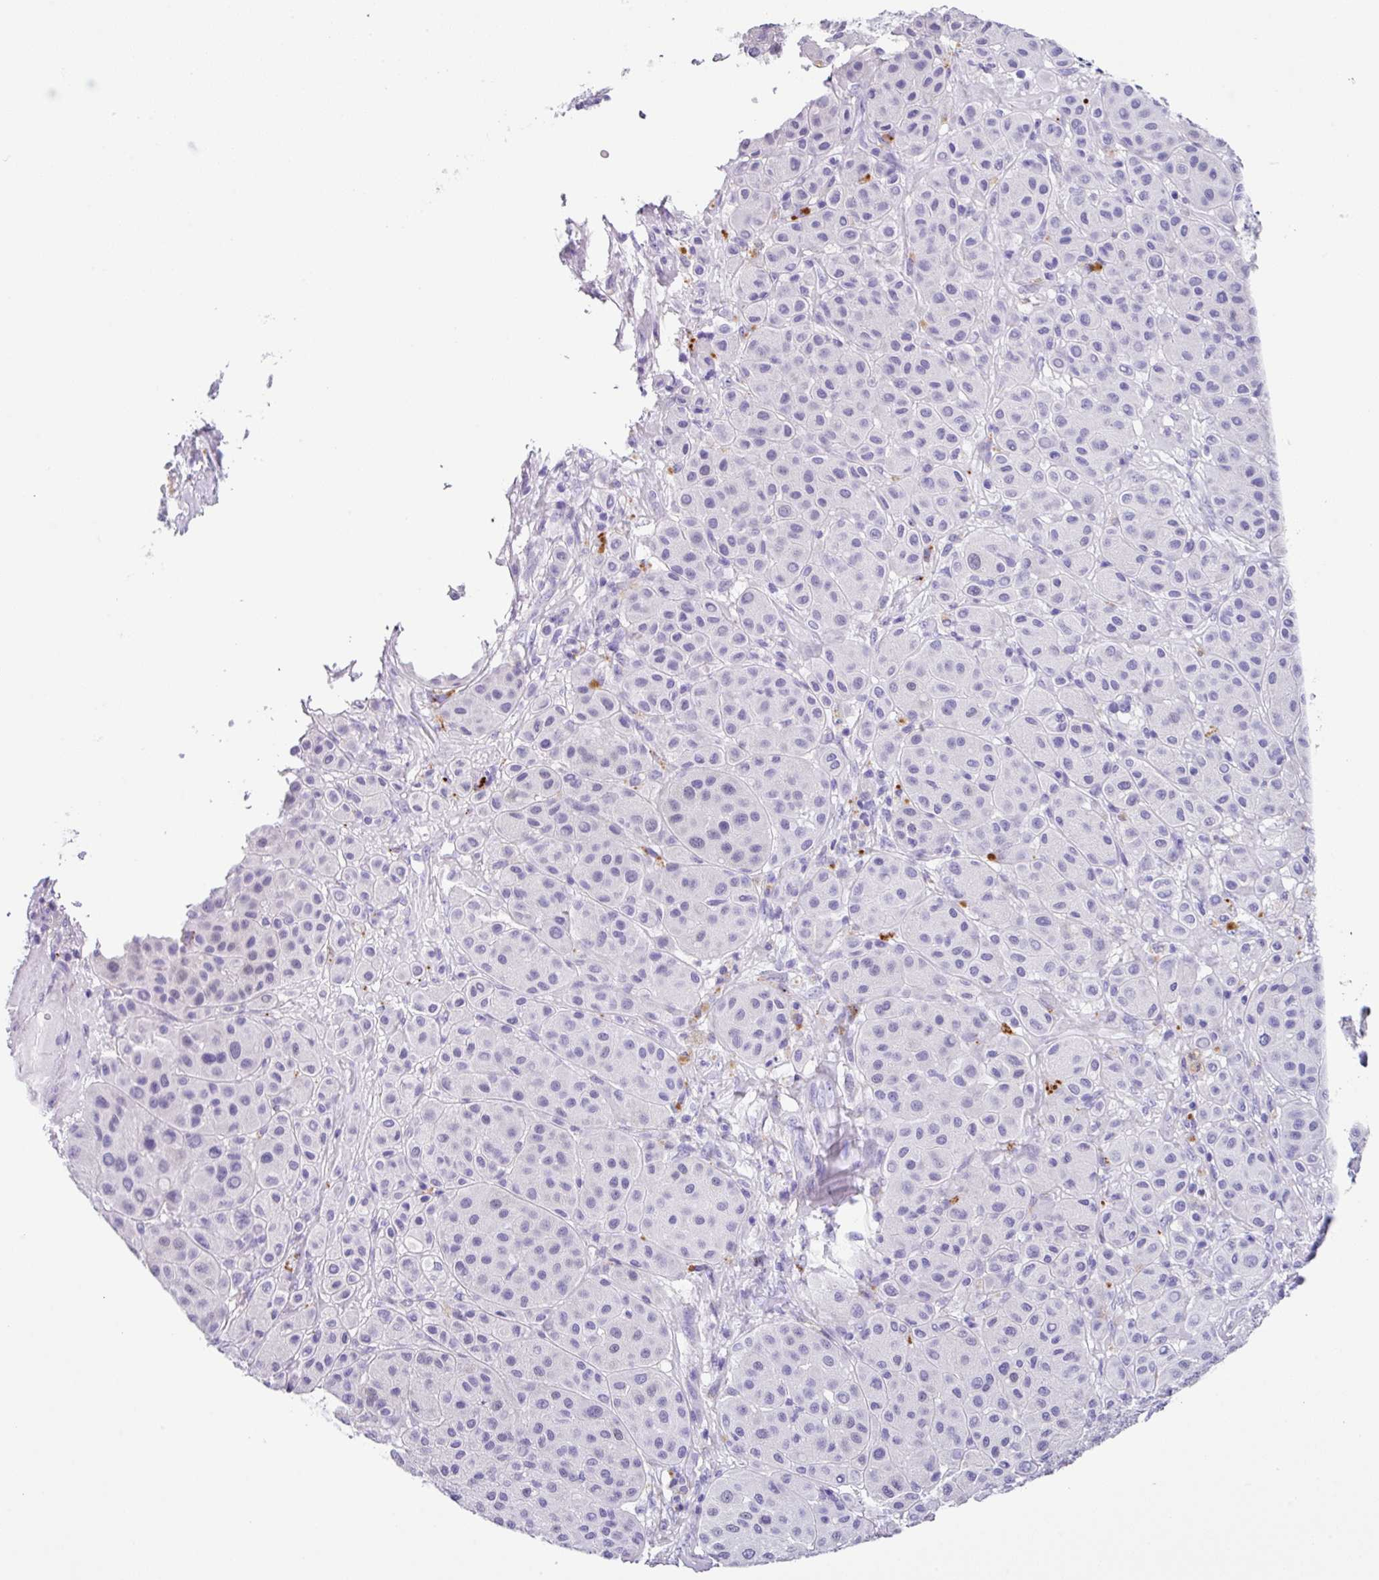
{"staining": {"intensity": "negative", "quantity": "none", "location": "none"}, "tissue": "melanoma", "cell_type": "Tumor cells", "image_type": "cancer", "snomed": [{"axis": "morphology", "description": "Malignant melanoma, Metastatic site"}, {"axis": "topography", "description": "Smooth muscle"}], "caption": "Micrograph shows no significant protein expression in tumor cells of malignant melanoma (metastatic site).", "gene": "ZG16", "patient": {"sex": "male", "age": 41}}